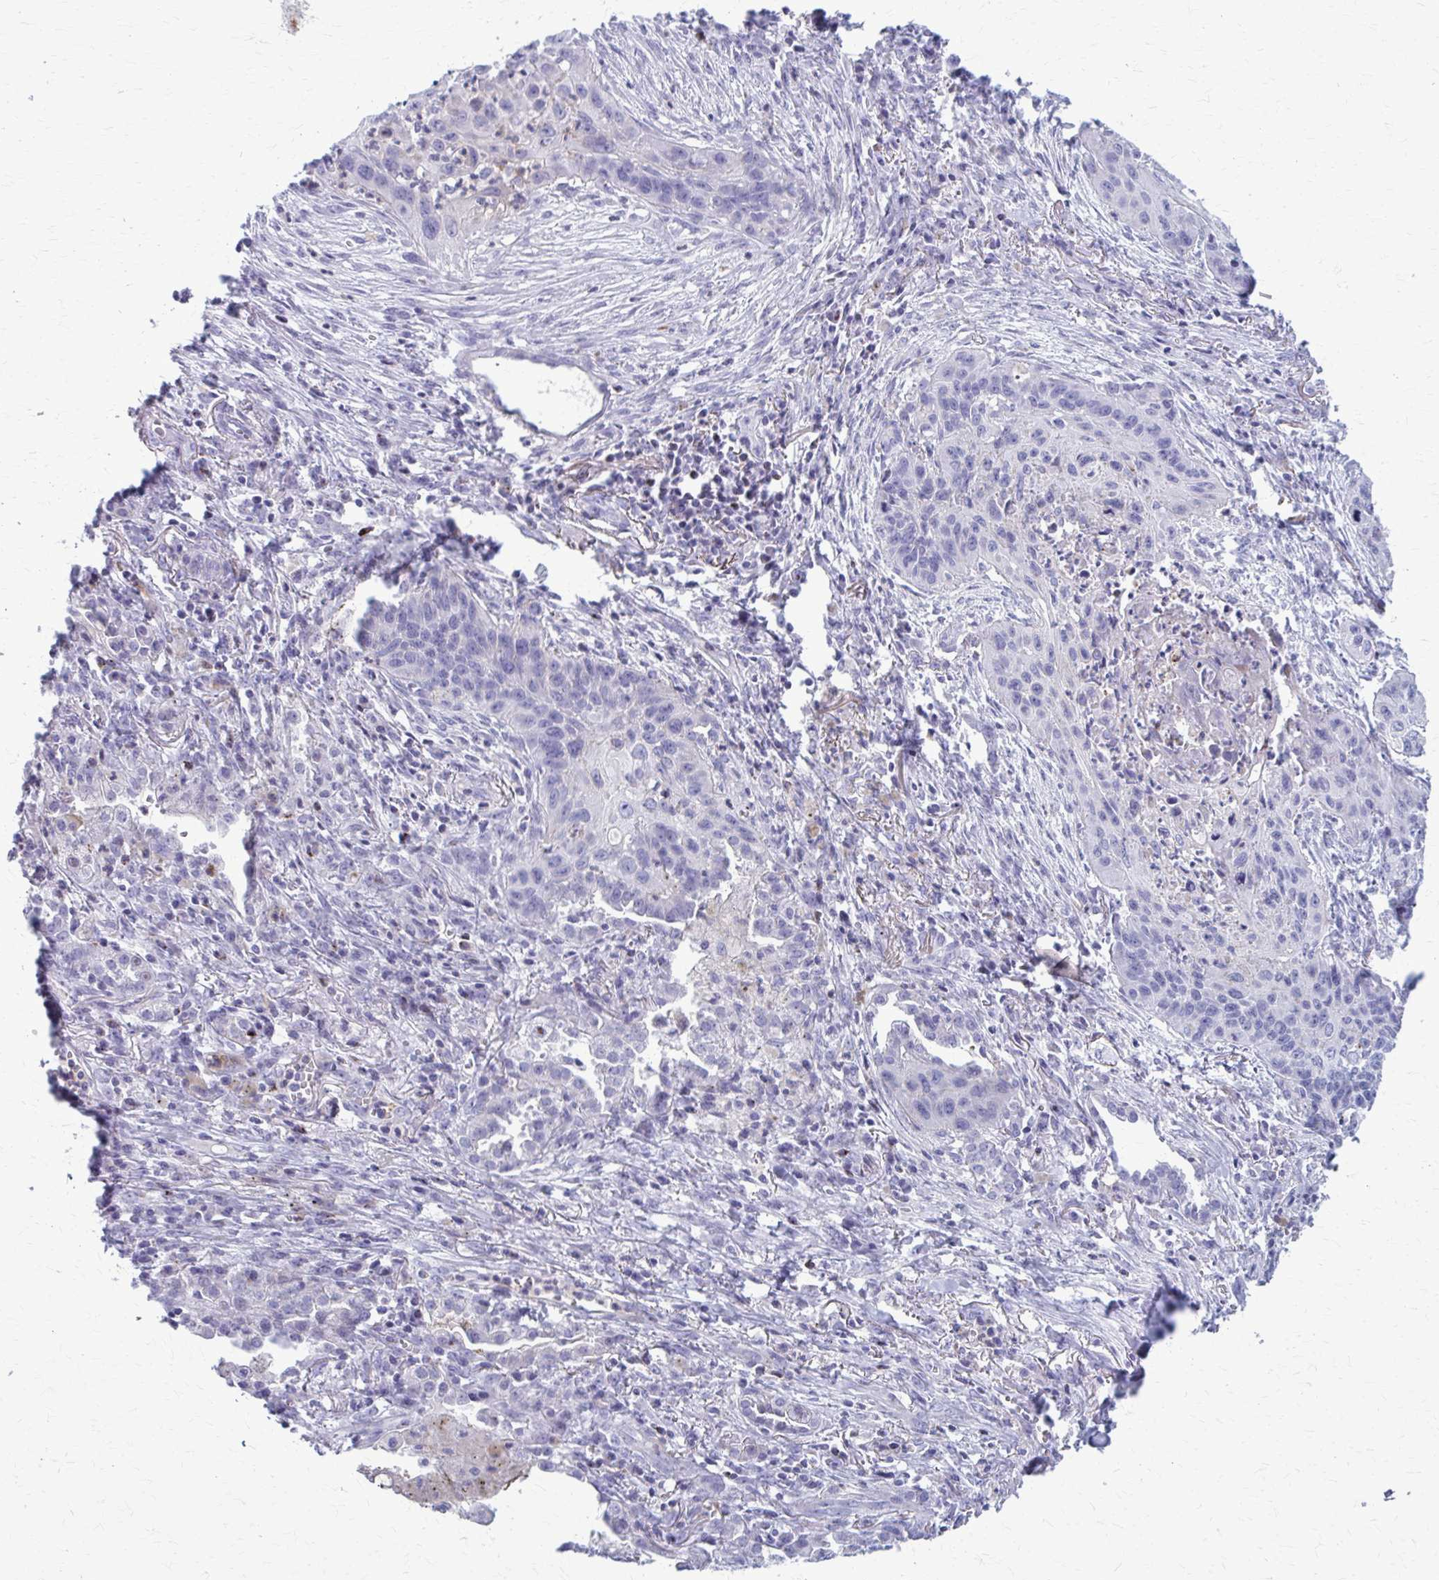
{"staining": {"intensity": "negative", "quantity": "none", "location": "none"}, "tissue": "lung cancer", "cell_type": "Tumor cells", "image_type": "cancer", "snomed": [{"axis": "morphology", "description": "Squamous cell carcinoma, NOS"}, {"axis": "topography", "description": "Lung"}], "caption": "Lung cancer was stained to show a protein in brown. There is no significant expression in tumor cells. (DAB immunohistochemistry, high magnification).", "gene": "PEDS1", "patient": {"sex": "male", "age": 71}}